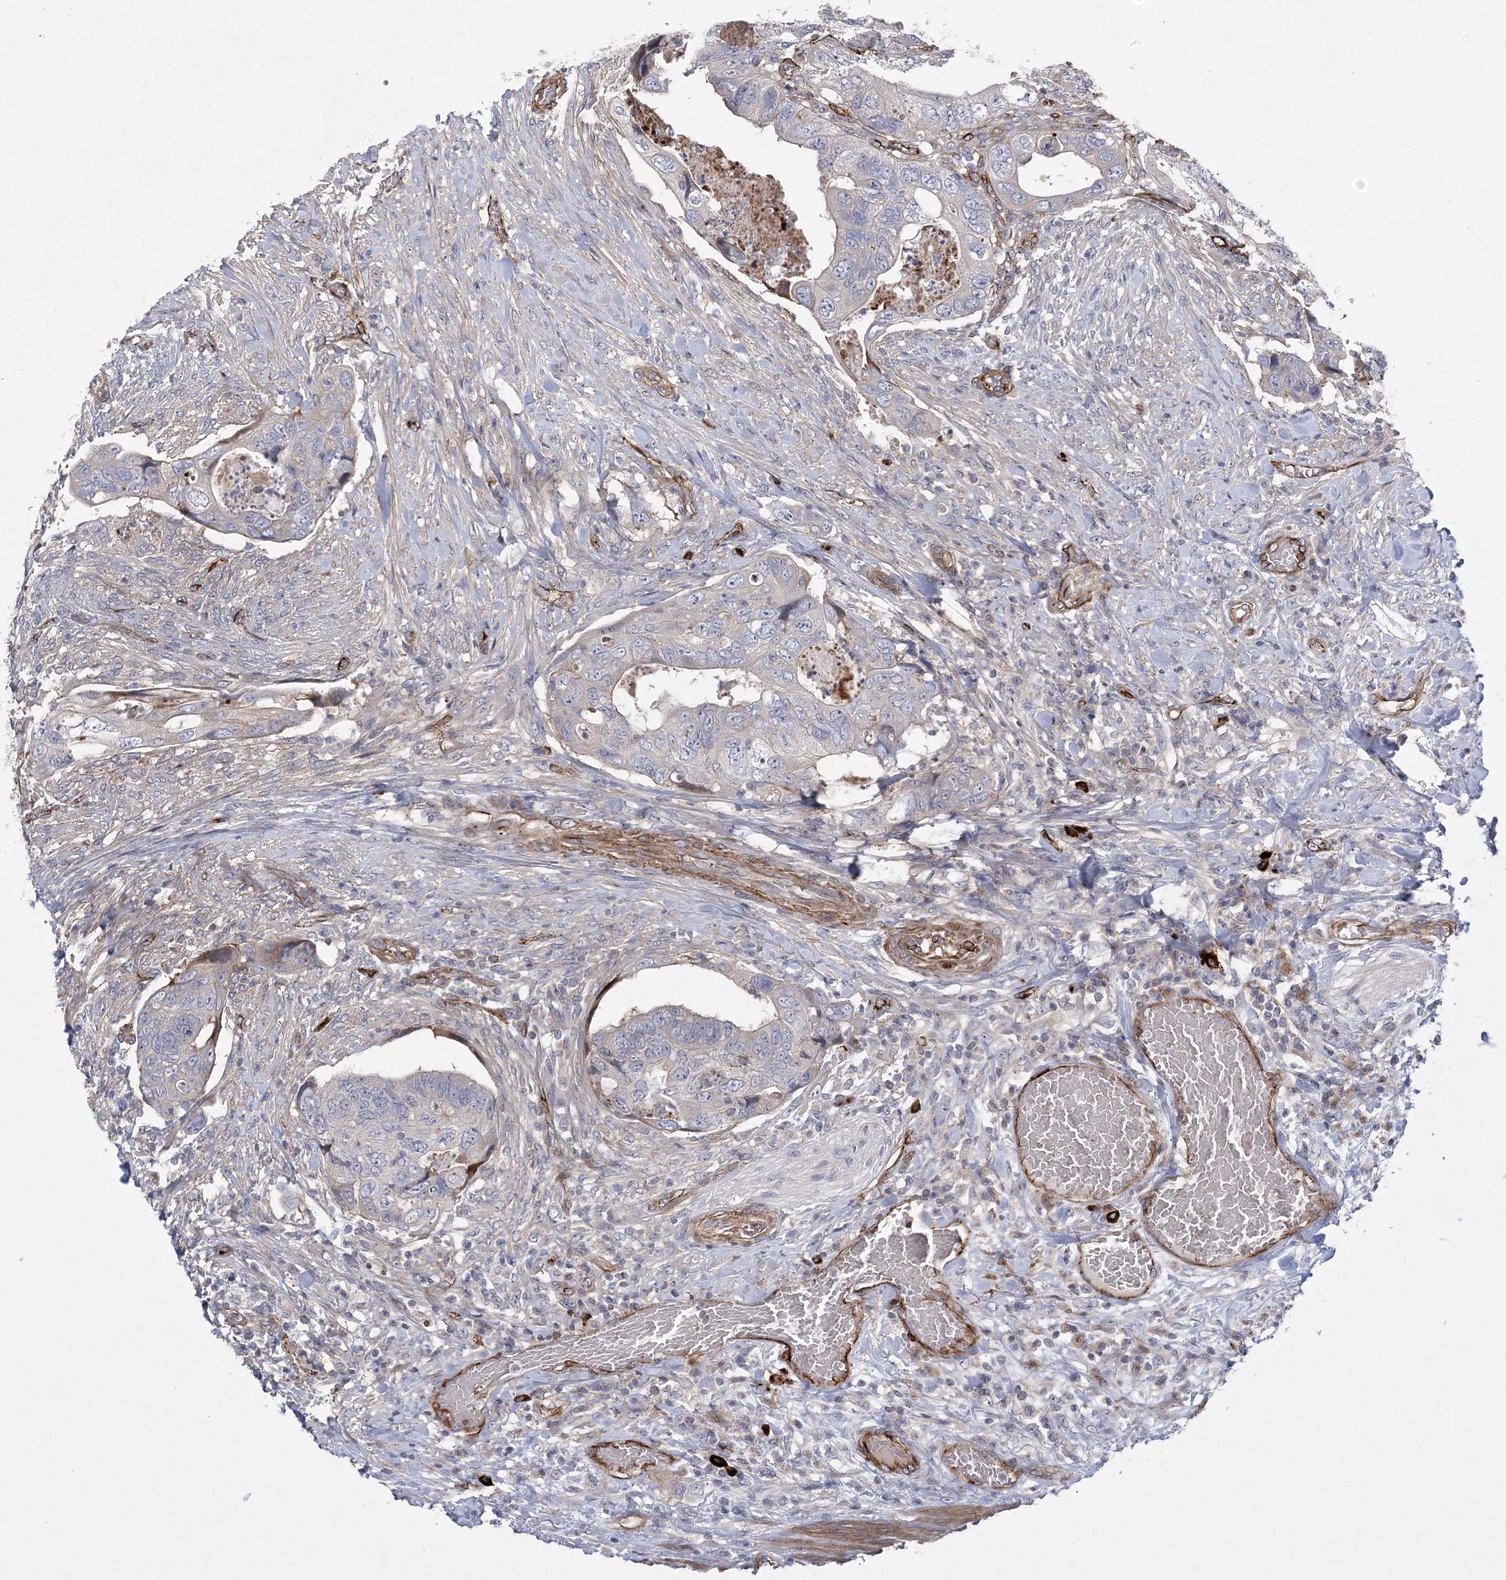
{"staining": {"intensity": "negative", "quantity": "none", "location": "none"}, "tissue": "colorectal cancer", "cell_type": "Tumor cells", "image_type": "cancer", "snomed": [{"axis": "morphology", "description": "Adenocarcinoma, NOS"}, {"axis": "topography", "description": "Rectum"}], "caption": "Tumor cells are negative for brown protein staining in colorectal cancer.", "gene": "CALN1", "patient": {"sex": "male", "age": 63}}